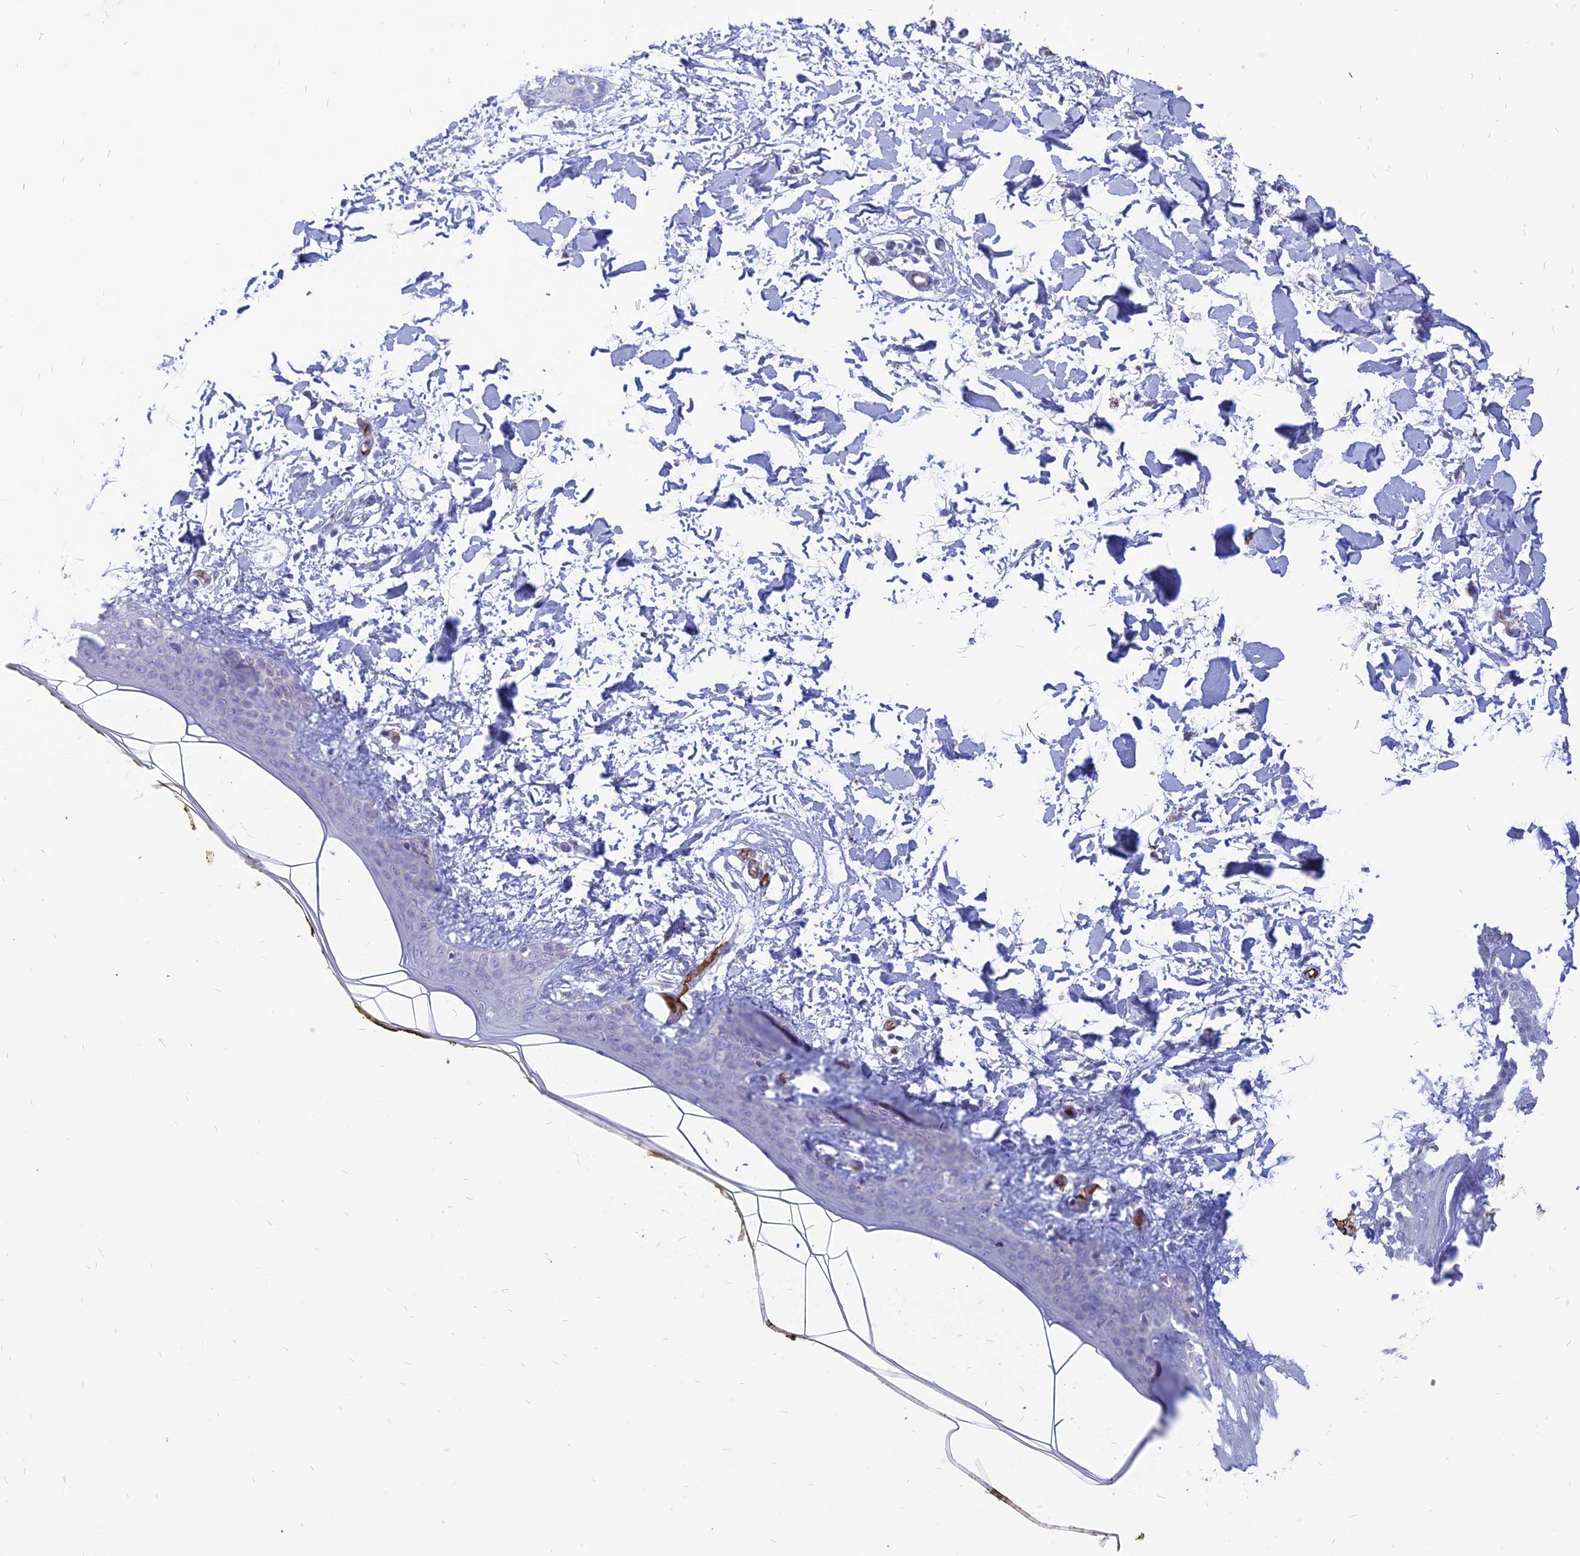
{"staining": {"intensity": "negative", "quantity": "none", "location": "none"}, "tissue": "skin", "cell_type": "Fibroblasts", "image_type": "normal", "snomed": [{"axis": "morphology", "description": "Normal tissue, NOS"}, {"axis": "topography", "description": "Skin"}], "caption": "Photomicrograph shows no significant protein expression in fibroblasts of benign skin. (Stains: DAB (3,3'-diaminobenzidine) IHC with hematoxylin counter stain, Microscopy: brightfield microscopy at high magnification).", "gene": "HHAT", "patient": {"sex": "female", "age": 34}}